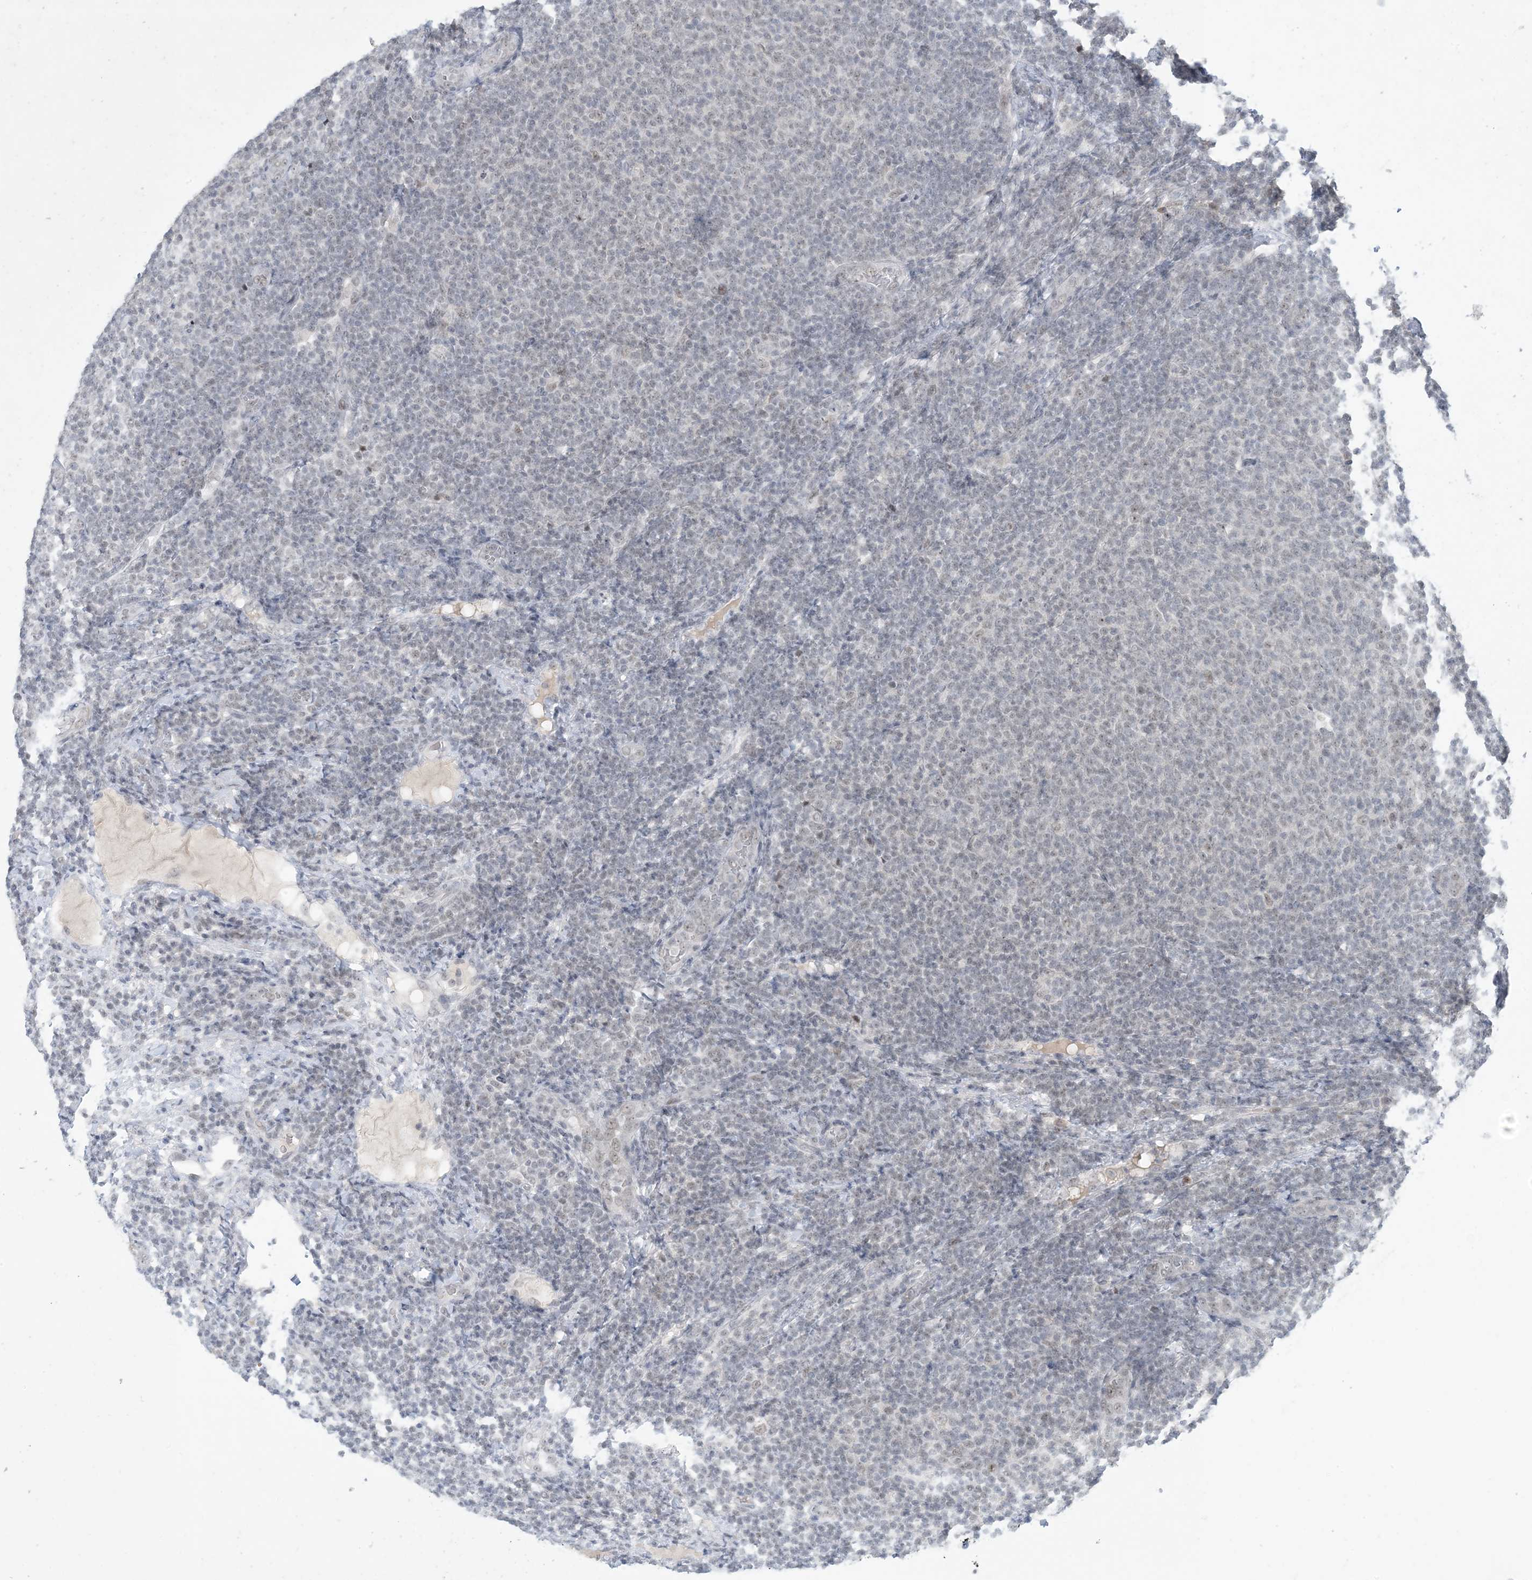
{"staining": {"intensity": "negative", "quantity": "none", "location": "none"}, "tissue": "lymphoma", "cell_type": "Tumor cells", "image_type": "cancer", "snomed": [{"axis": "morphology", "description": "Malignant lymphoma, non-Hodgkin's type, Low grade"}, {"axis": "topography", "description": "Lymph node"}], "caption": "Human malignant lymphoma, non-Hodgkin's type (low-grade) stained for a protein using immunohistochemistry demonstrates no positivity in tumor cells.", "gene": "ZNF674", "patient": {"sex": "male", "age": 66}}